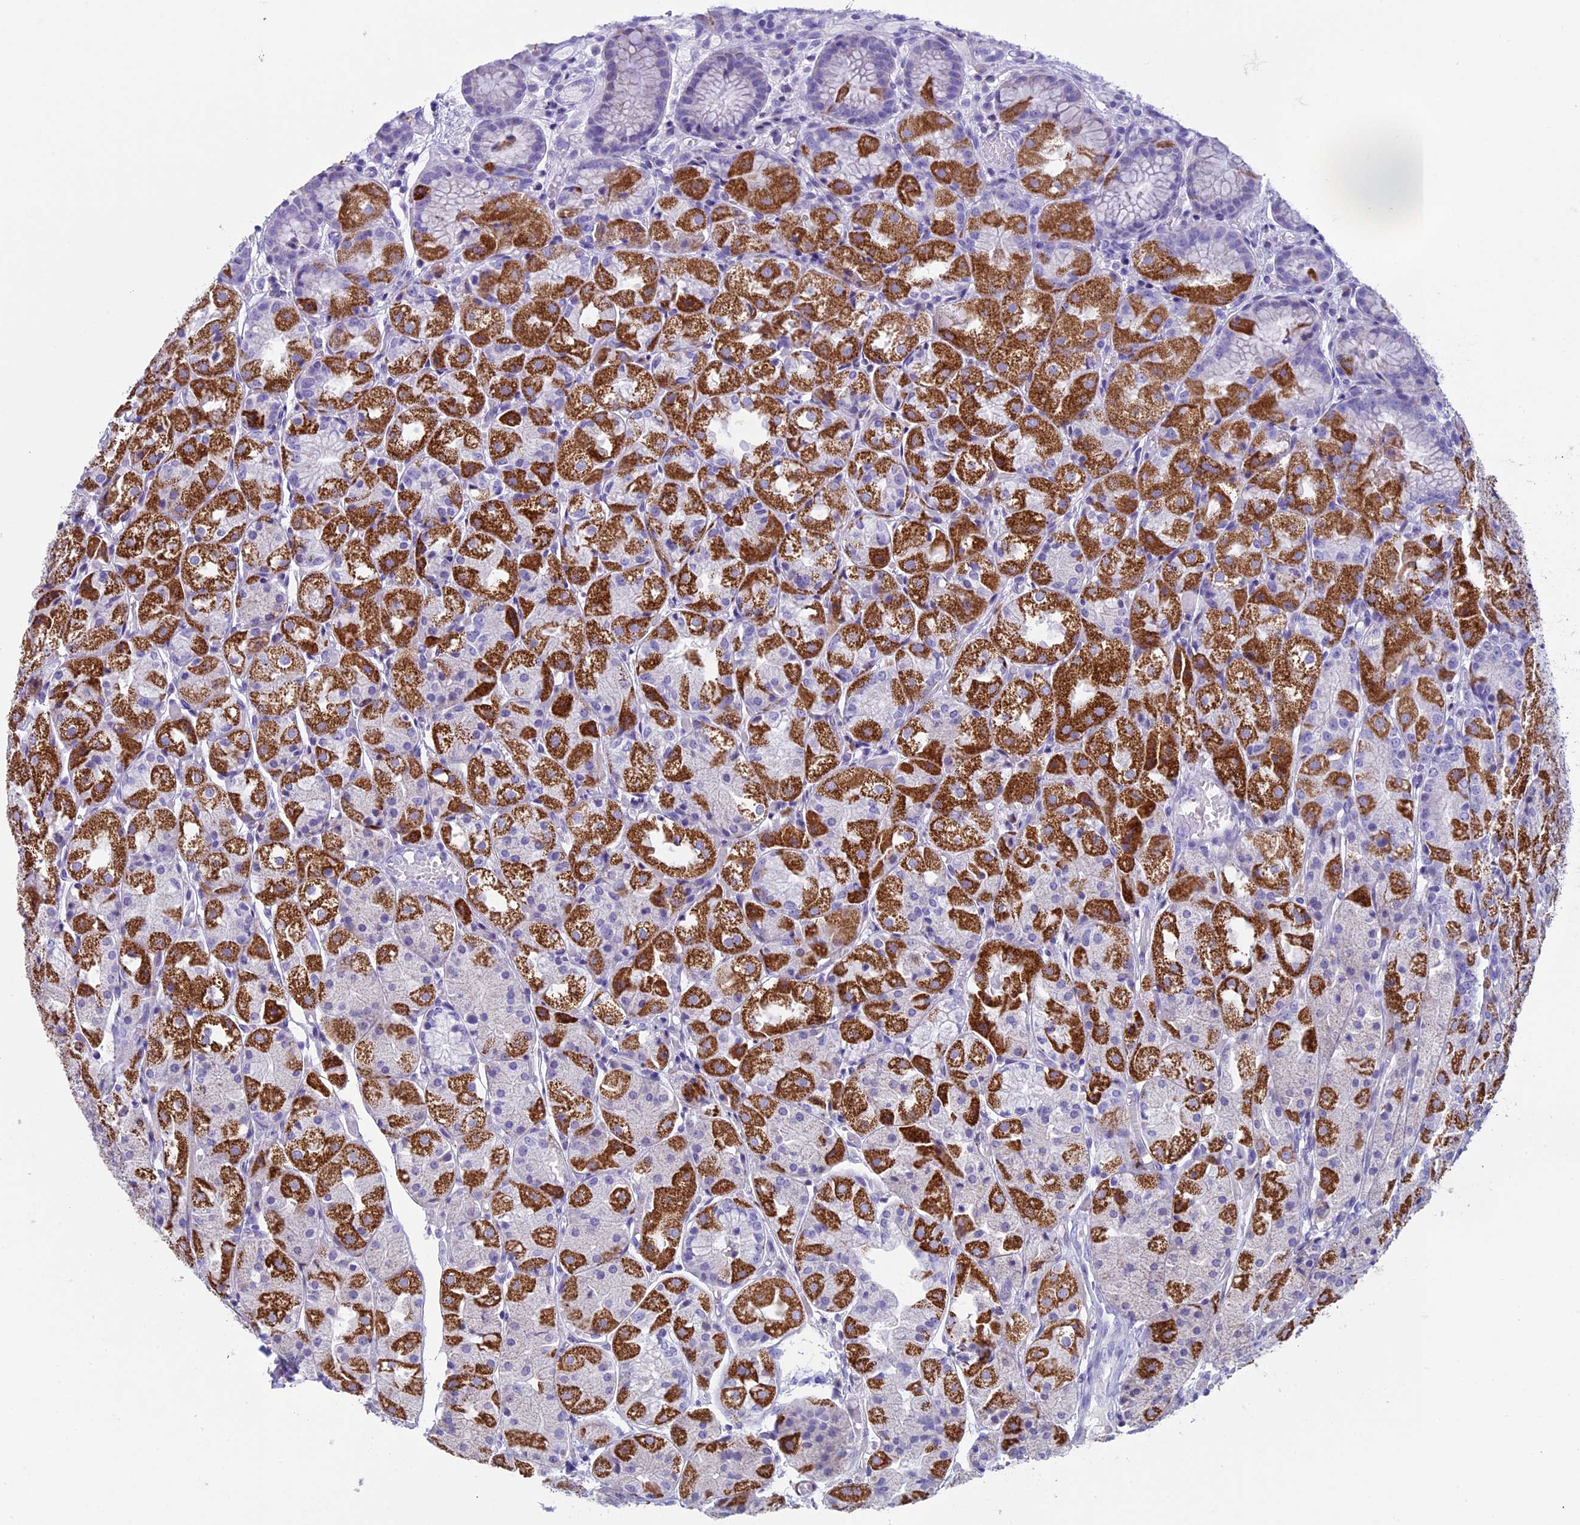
{"staining": {"intensity": "strong", "quantity": "25%-75%", "location": "cytoplasmic/membranous"}, "tissue": "stomach", "cell_type": "Glandular cells", "image_type": "normal", "snomed": [{"axis": "morphology", "description": "Normal tissue, NOS"}, {"axis": "topography", "description": "Stomach, upper"}], "caption": "Protein staining of unremarkable stomach reveals strong cytoplasmic/membranous expression in approximately 25%-75% of glandular cells. (brown staining indicates protein expression, while blue staining denotes nuclei).", "gene": "ZNF563", "patient": {"sex": "male", "age": 72}}